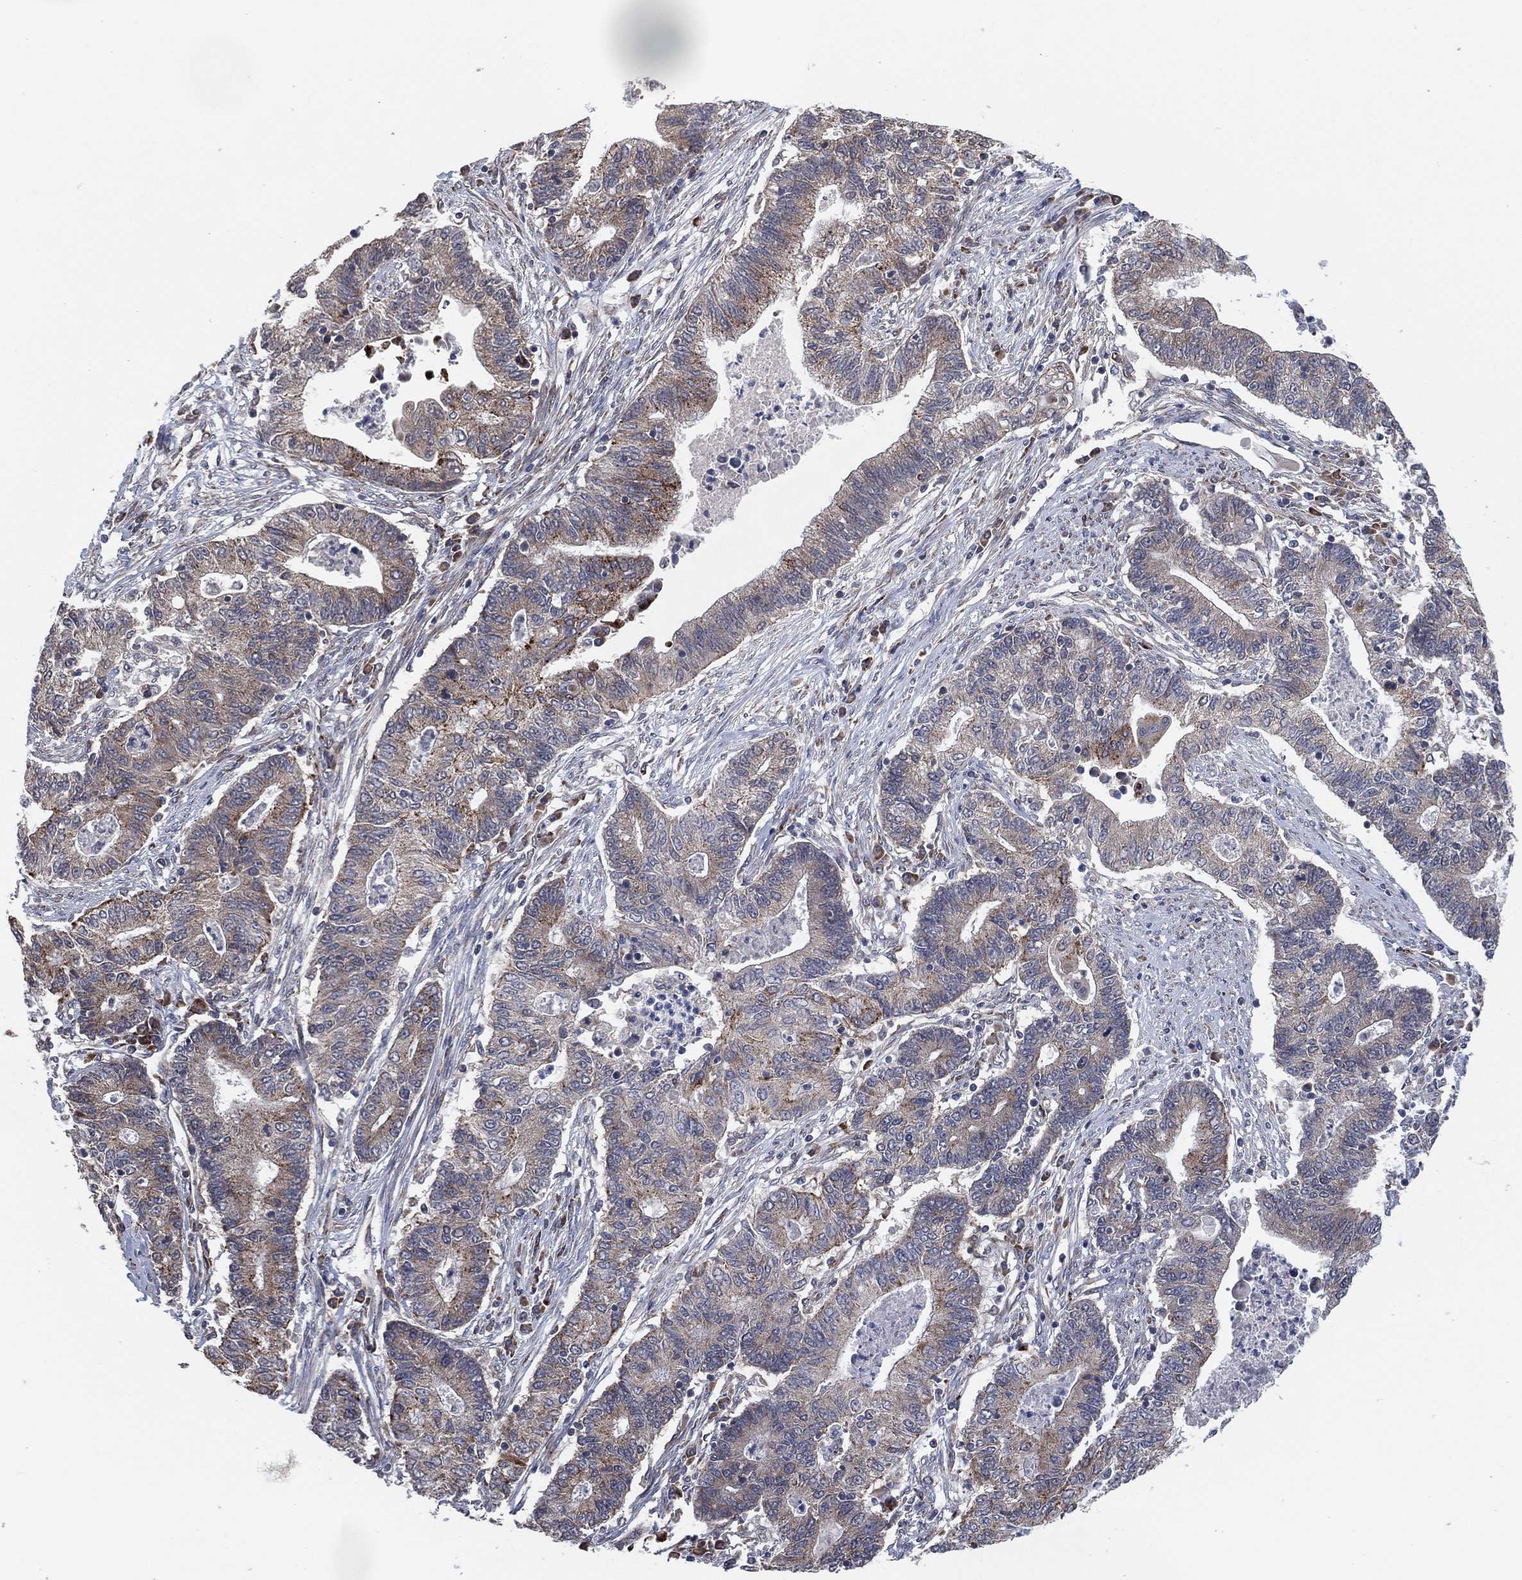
{"staining": {"intensity": "weak", "quantity": "25%-75%", "location": "cytoplasmic/membranous"}, "tissue": "endometrial cancer", "cell_type": "Tumor cells", "image_type": "cancer", "snomed": [{"axis": "morphology", "description": "Adenocarcinoma, NOS"}, {"axis": "topography", "description": "Uterus"}, {"axis": "topography", "description": "Endometrium"}], "caption": "Immunohistochemical staining of human adenocarcinoma (endometrial) demonstrates low levels of weak cytoplasmic/membranous expression in approximately 25%-75% of tumor cells.", "gene": "FAM104A", "patient": {"sex": "female", "age": 54}}